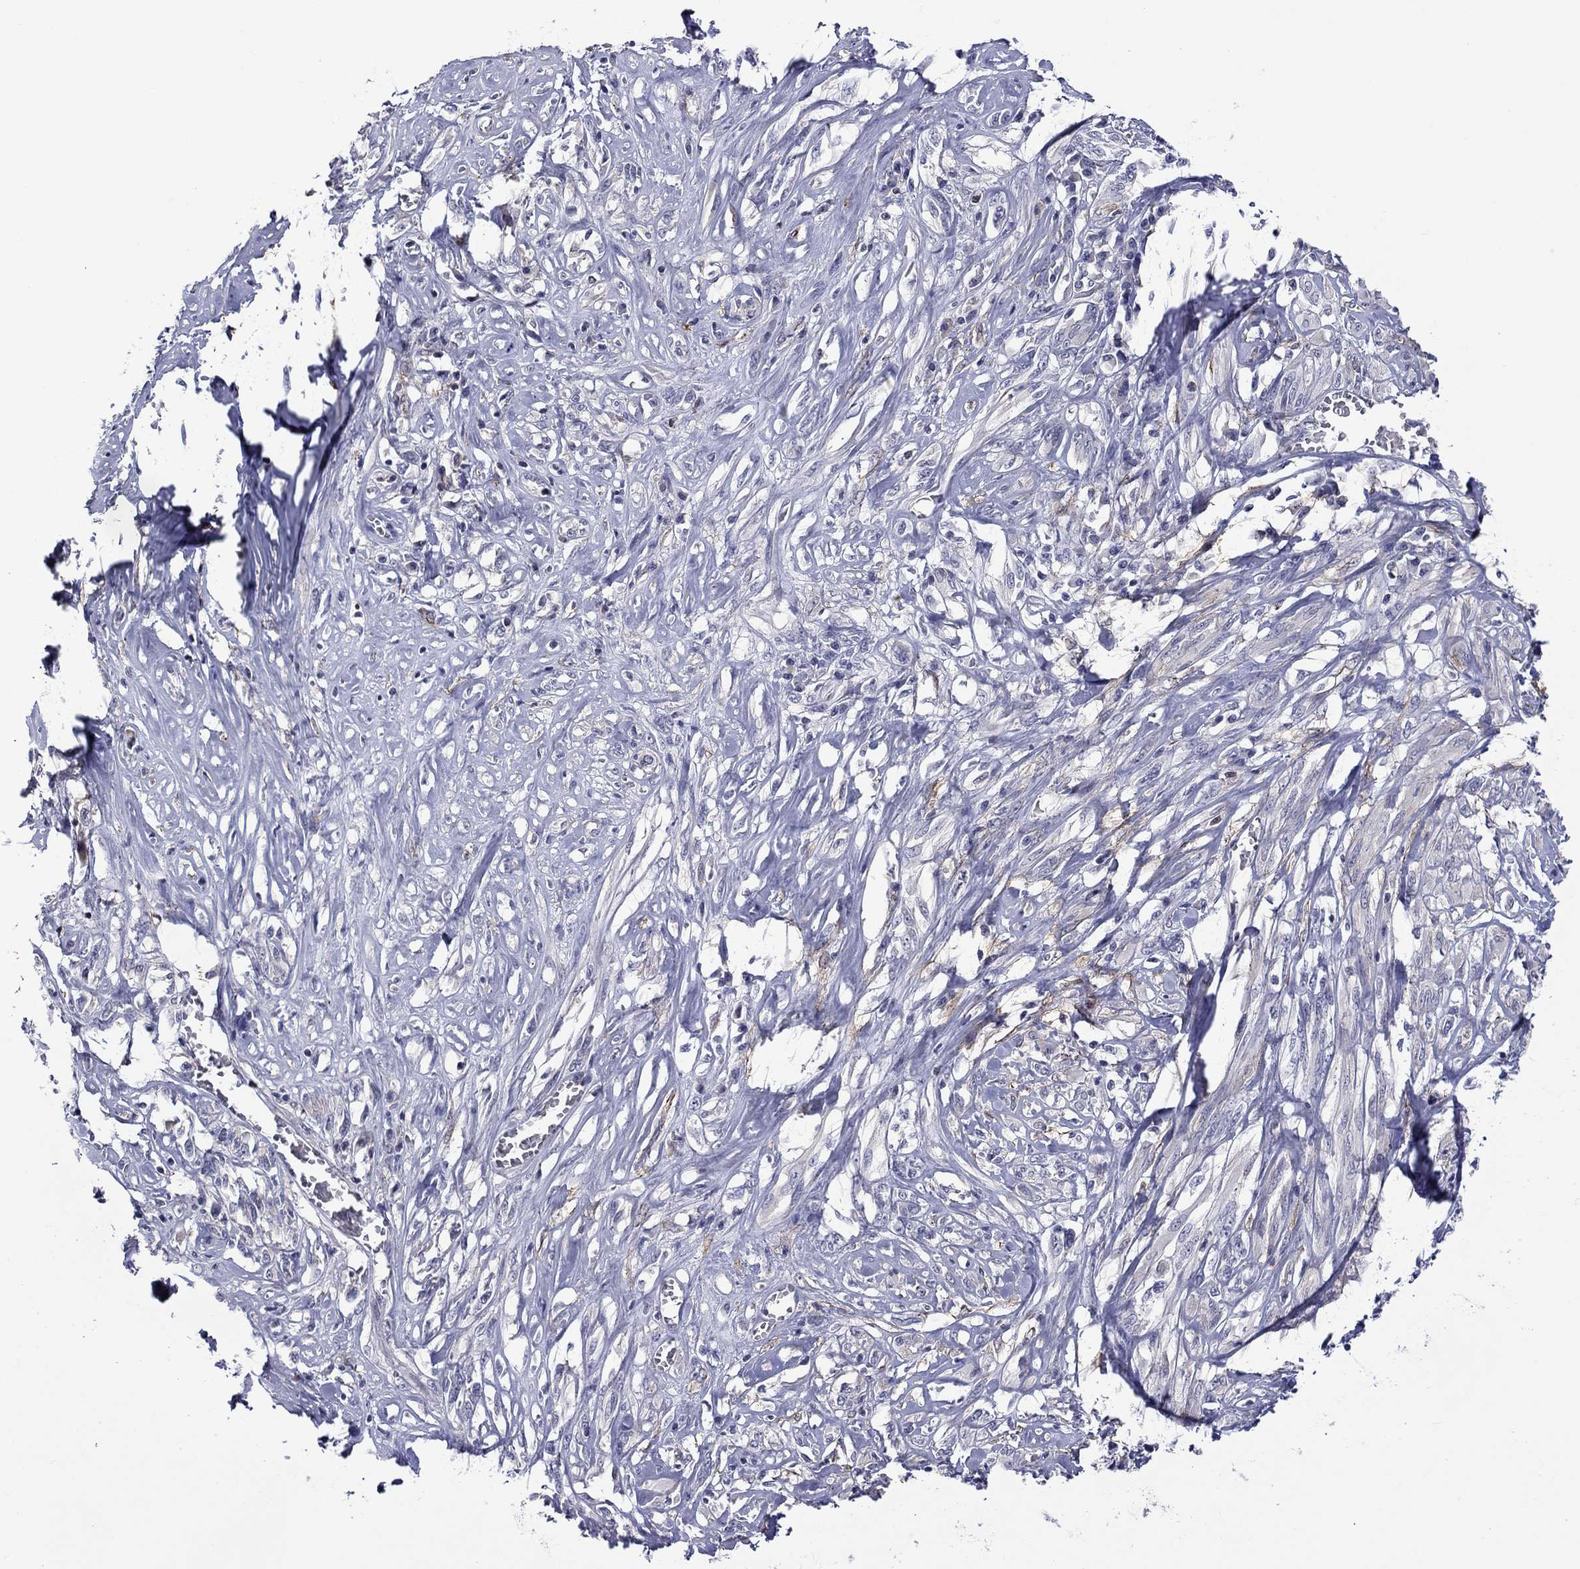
{"staining": {"intensity": "negative", "quantity": "none", "location": "none"}, "tissue": "melanoma", "cell_type": "Tumor cells", "image_type": "cancer", "snomed": [{"axis": "morphology", "description": "Malignant melanoma, NOS"}, {"axis": "topography", "description": "Skin"}], "caption": "The image exhibits no significant staining in tumor cells of melanoma. (Brightfield microscopy of DAB immunohistochemistry (IHC) at high magnification).", "gene": "LMO7", "patient": {"sex": "female", "age": 91}}